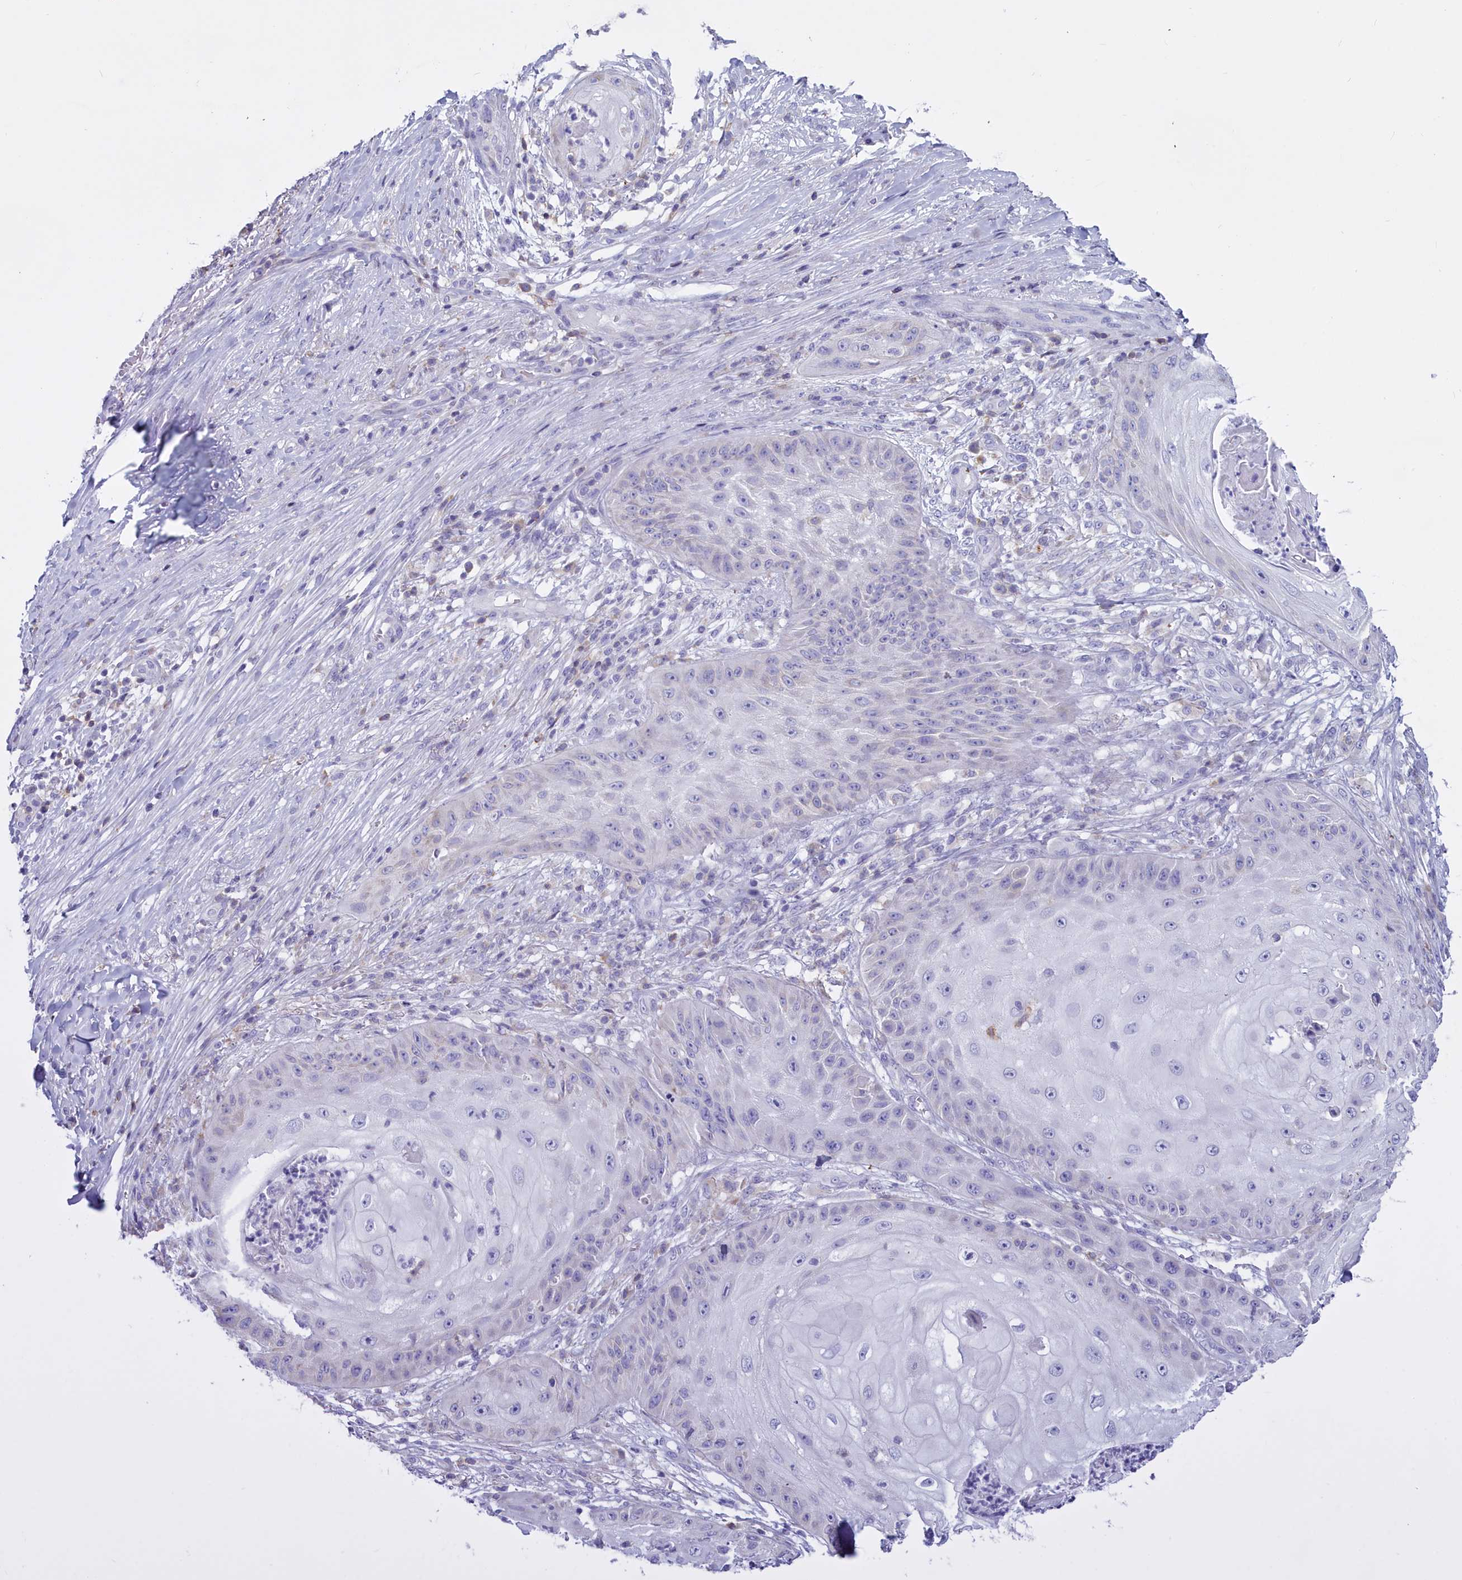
{"staining": {"intensity": "negative", "quantity": "none", "location": "none"}, "tissue": "skin cancer", "cell_type": "Tumor cells", "image_type": "cancer", "snomed": [{"axis": "morphology", "description": "Squamous cell carcinoma, NOS"}, {"axis": "topography", "description": "Skin"}], "caption": "DAB immunohistochemical staining of skin cancer (squamous cell carcinoma) exhibits no significant expression in tumor cells.", "gene": "CD5", "patient": {"sex": "male", "age": 70}}